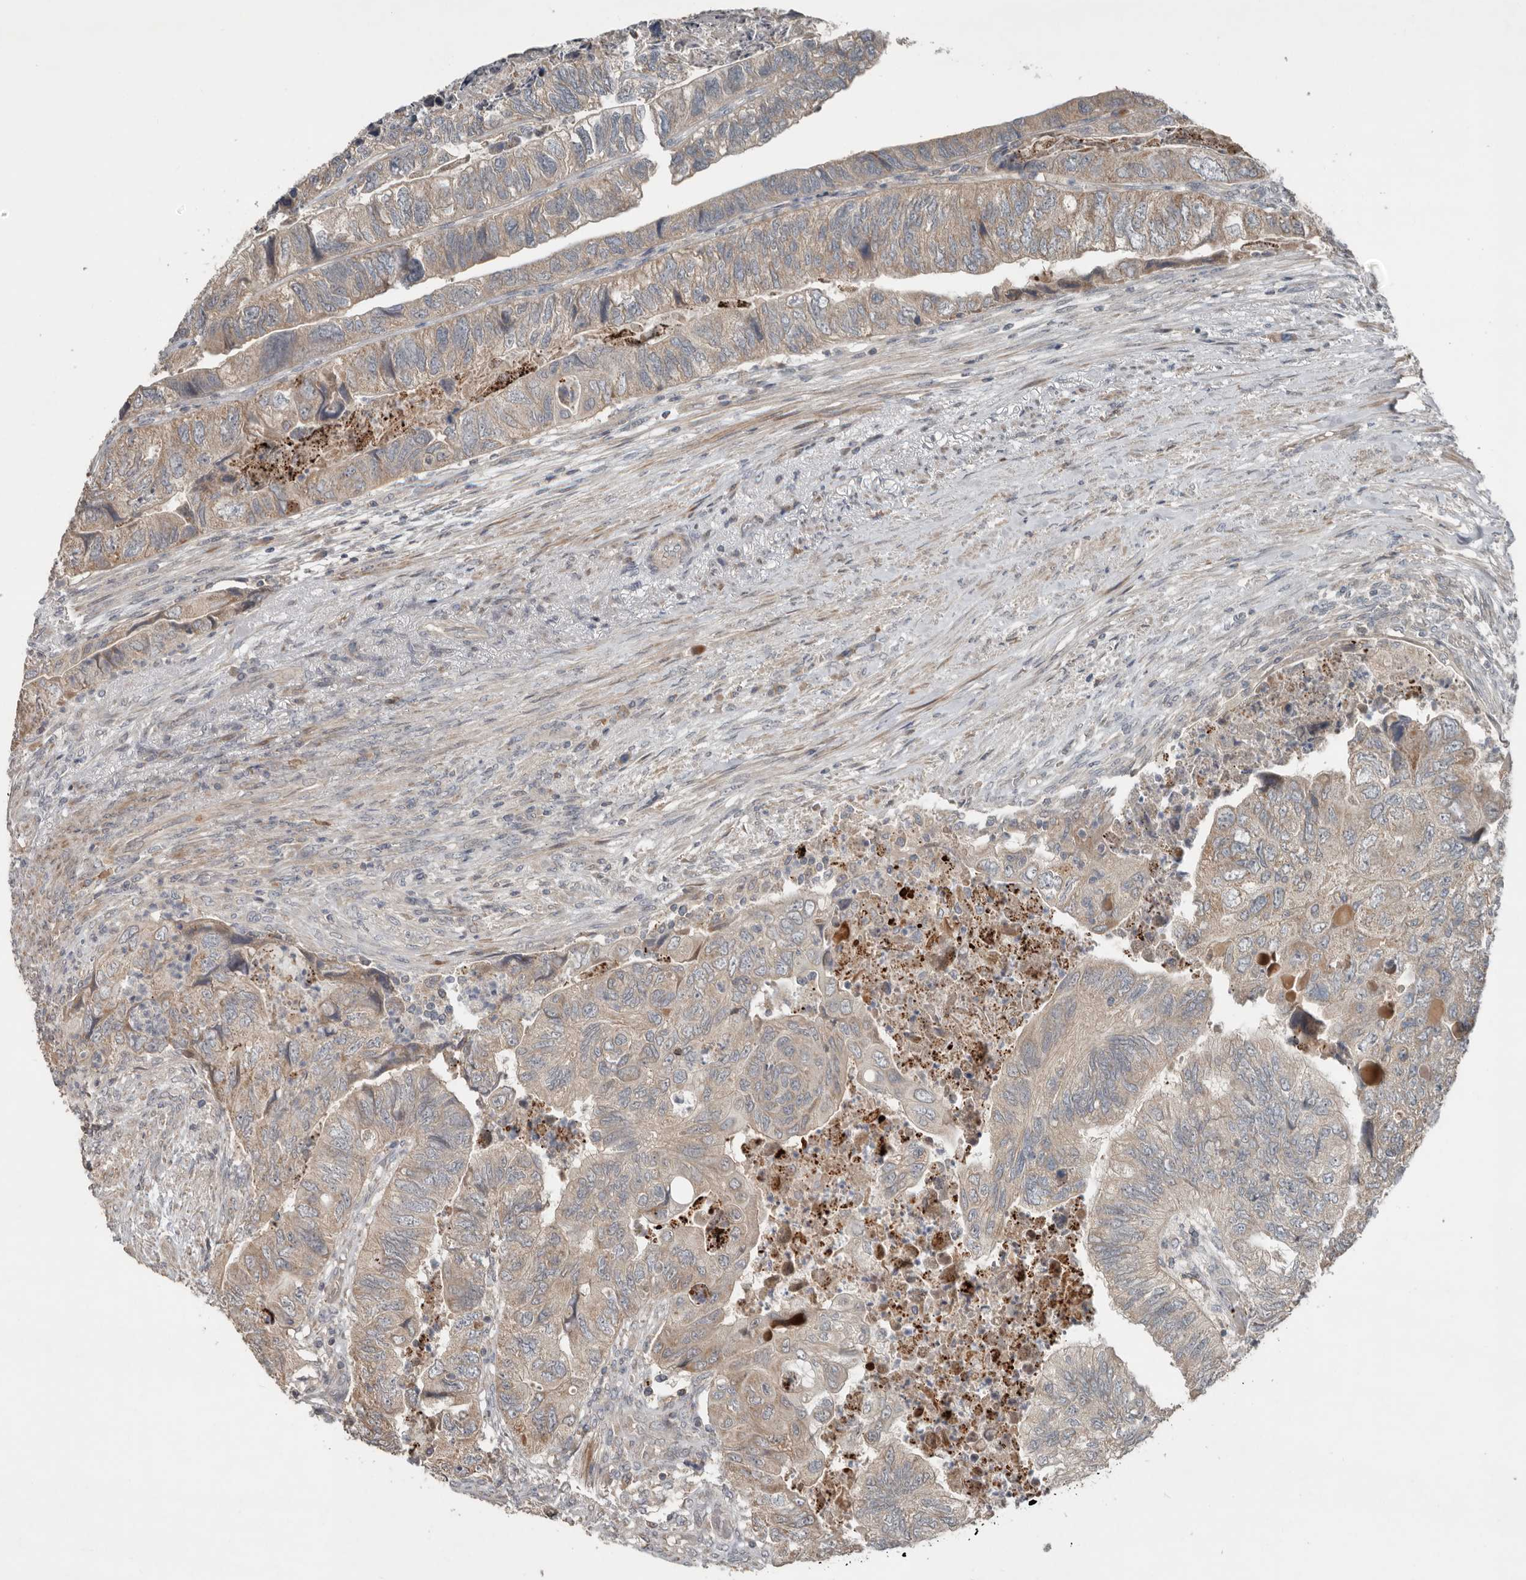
{"staining": {"intensity": "weak", "quantity": "25%-75%", "location": "cytoplasmic/membranous"}, "tissue": "colorectal cancer", "cell_type": "Tumor cells", "image_type": "cancer", "snomed": [{"axis": "morphology", "description": "Adenocarcinoma, NOS"}, {"axis": "topography", "description": "Rectum"}], "caption": "Colorectal cancer (adenocarcinoma) stained with IHC shows weak cytoplasmic/membranous expression in about 25%-75% of tumor cells.", "gene": "SLC6A7", "patient": {"sex": "male", "age": 63}}